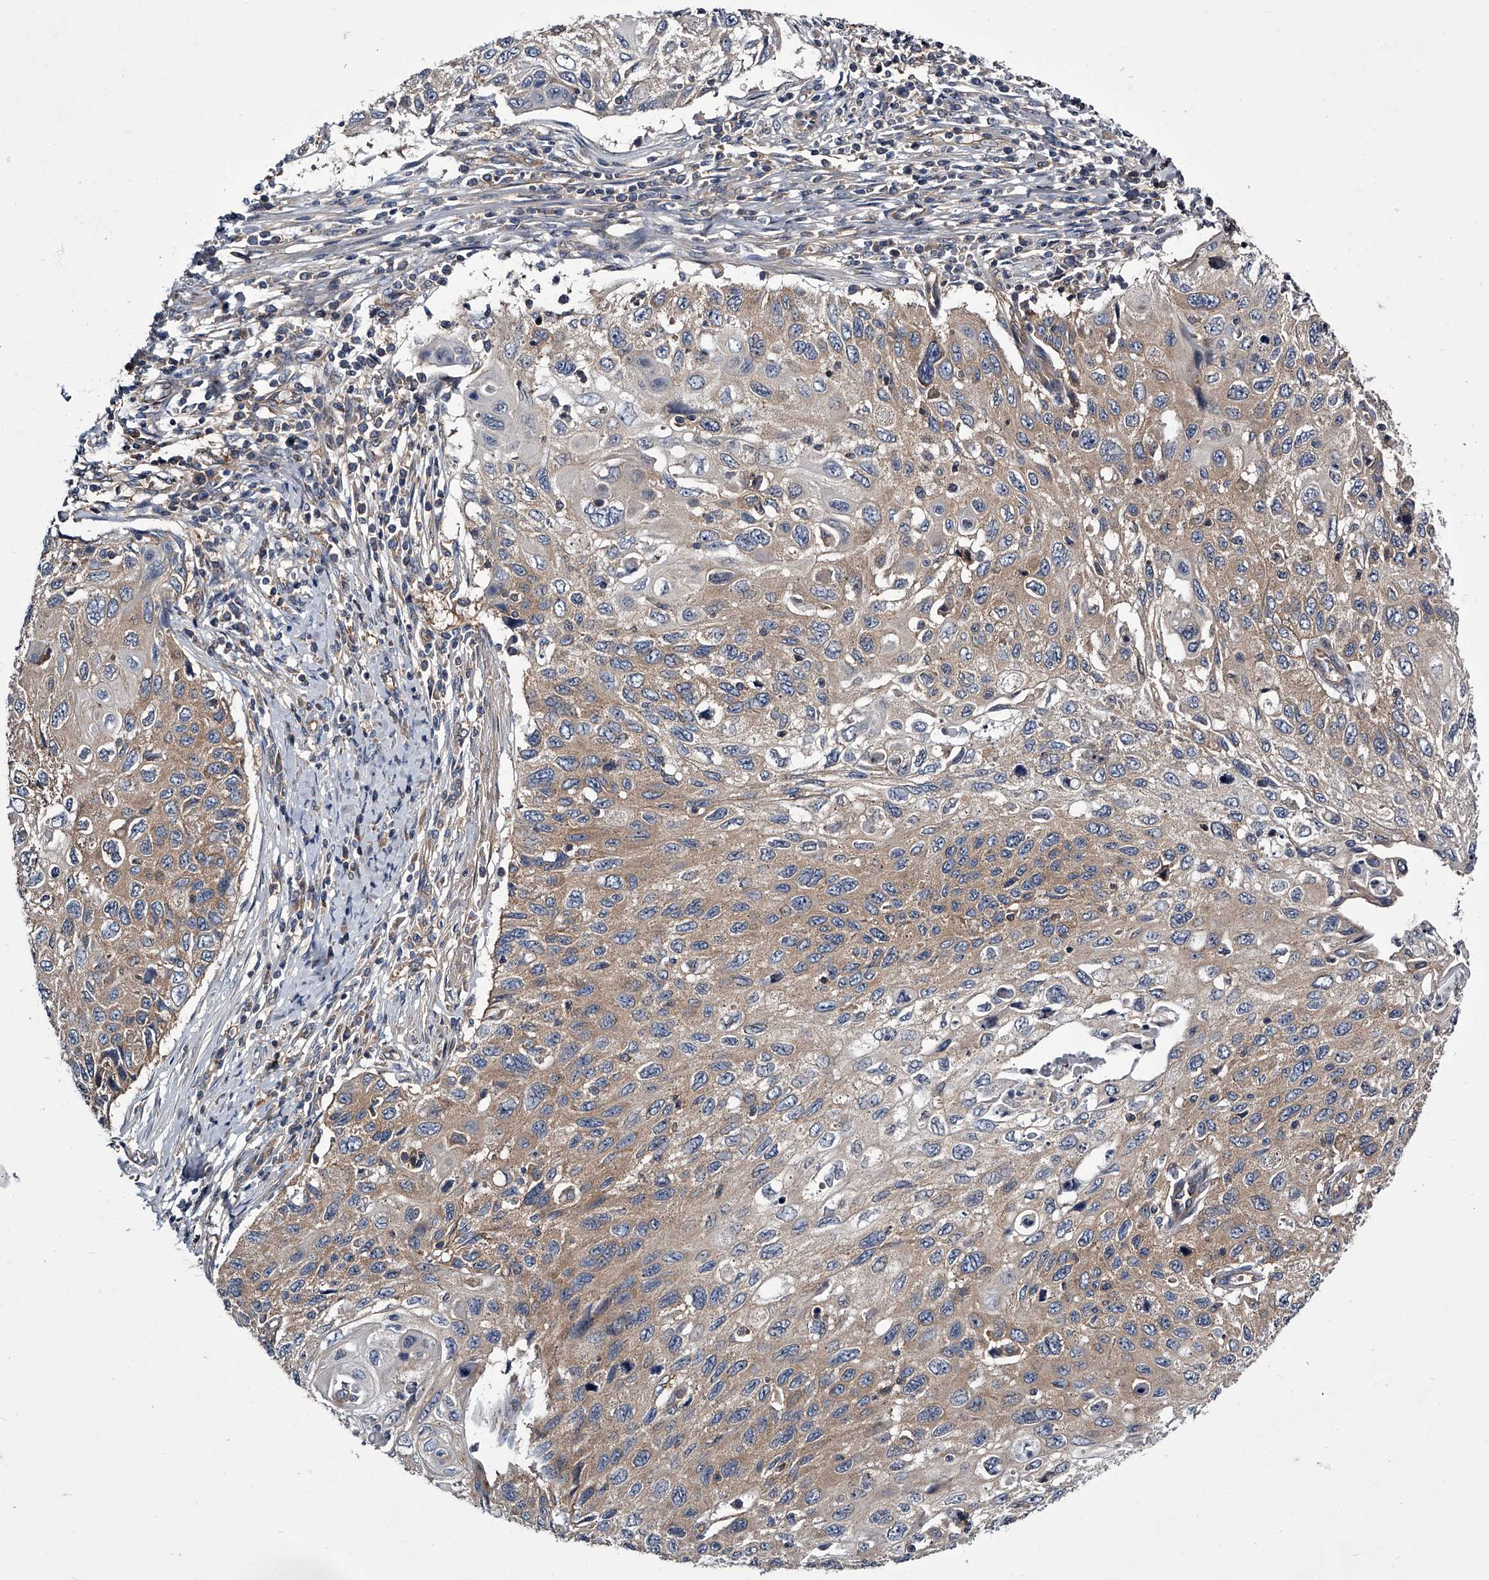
{"staining": {"intensity": "weak", "quantity": "<25%", "location": "cytoplasmic/membranous"}, "tissue": "cervical cancer", "cell_type": "Tumor cells", "image_type": "cancer", "snomed": [{"axis": "morphology", "description": "Squamous cell carcinoma, NOS"}, {"axis": "topography", "description": "Cervix"}], "caption": "An immunohistochemistry photomicrograph of squamous cell carcinoma (cervical) is shown. There is no staining in tumor cells of squamous cell carcinoma (cervical).", "gene": "GAPVD1", "patient": {"sex": "female", "age": 70}}